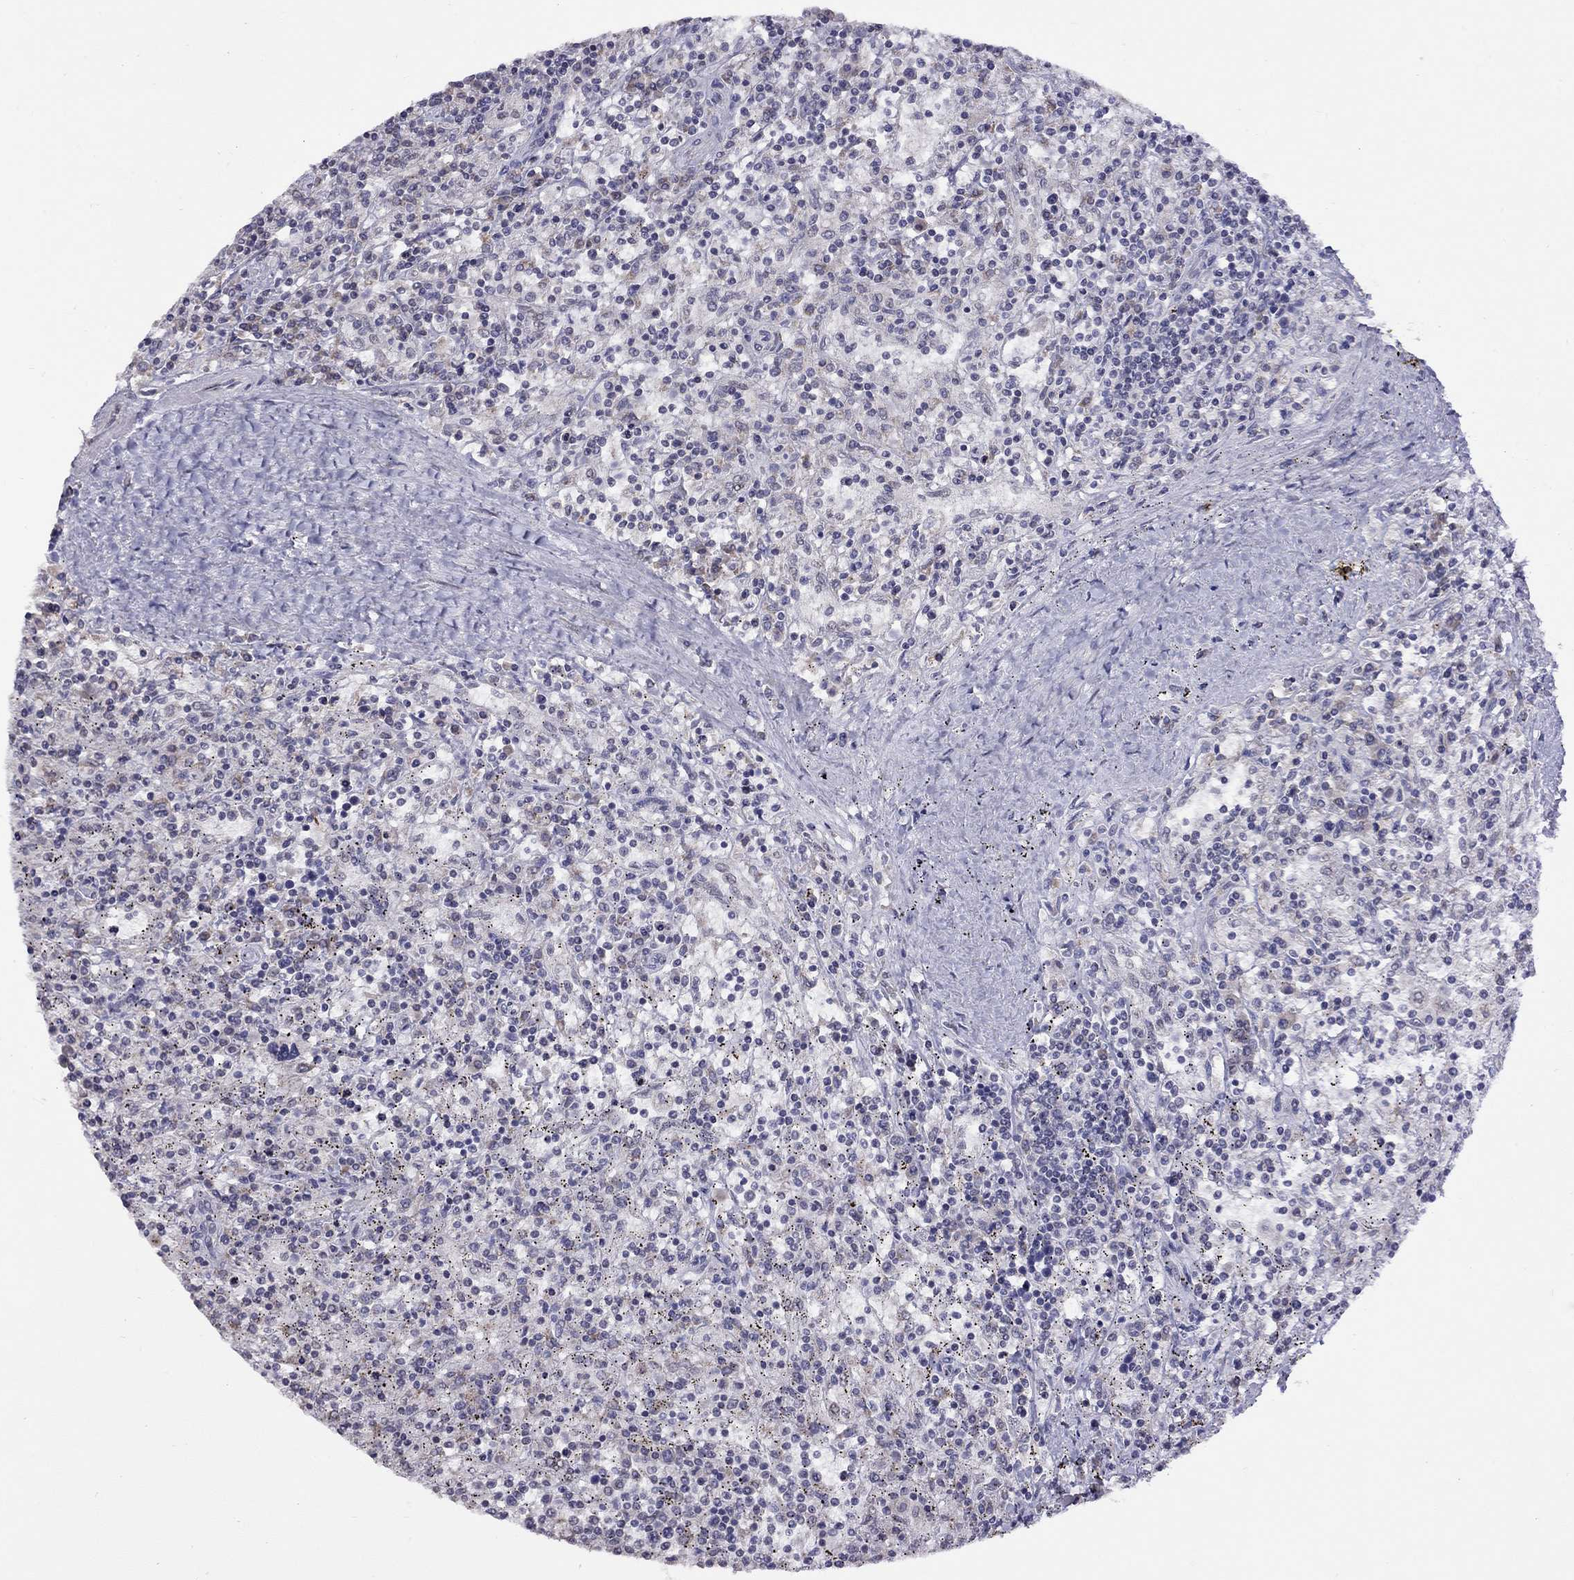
{"staining": {"intensity": "negative", "quantity": "none", "location": "none"}, "tissue": "lymphoma", "cell_type": "Tumor cells", "image_type": "cancer", "snomed": [{"axis": "morphology", "description": "Malignant lymphoma, non-Hodgkin's type, Low grade"}, {"axis": "topography", "description": "Spleen"}], "caption": "Tumor cells are negative for protein expression in human malignant lymphoma, non-Hodgkin's type (low-grade).", "gene": "HES5", "patient": {"sex": "male", "age": 62}}